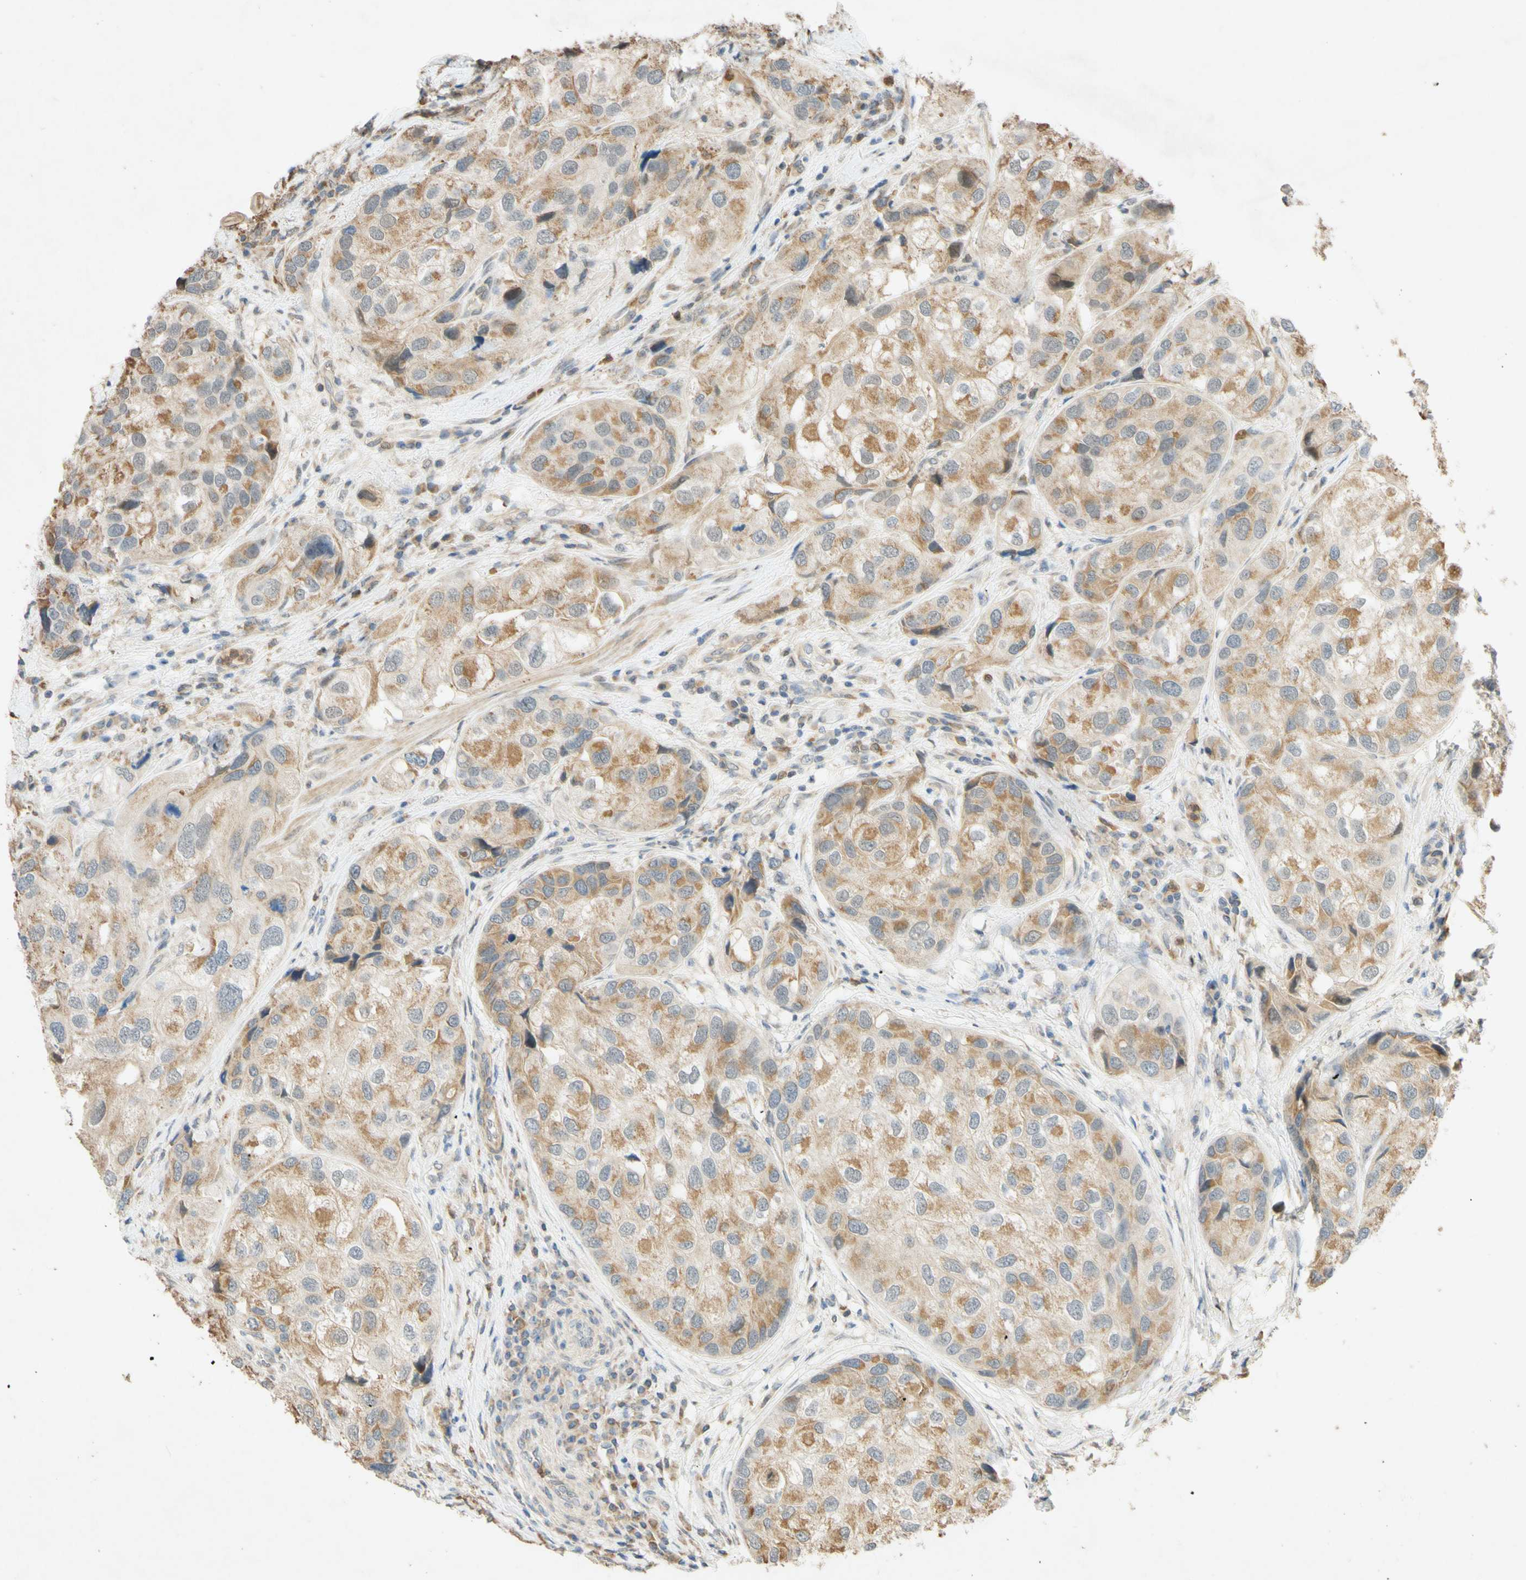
{"staining": {"intensity": "moderate", "quantity": "25%-75%", "location": "cytoplasmic/membranous"}, "tissue": "urothelial cancer", "cell_type": "Tumor cells", "image_type": "cancer", "snomed": [{"axis": "morphology", "description": "Urothelial carcinoma, High grade"}, {"axis": "topography", "description": "Urinary bladder"}], "caption": "Tumor cells demonstrate medium levels of moderate cytoplasmic/membranous positivity in approximately 25%-75% of cells in human urothelial carcinoma (high-grade).", "gene": "GATA1", "patient": {"sex": "female", "age": 64}}